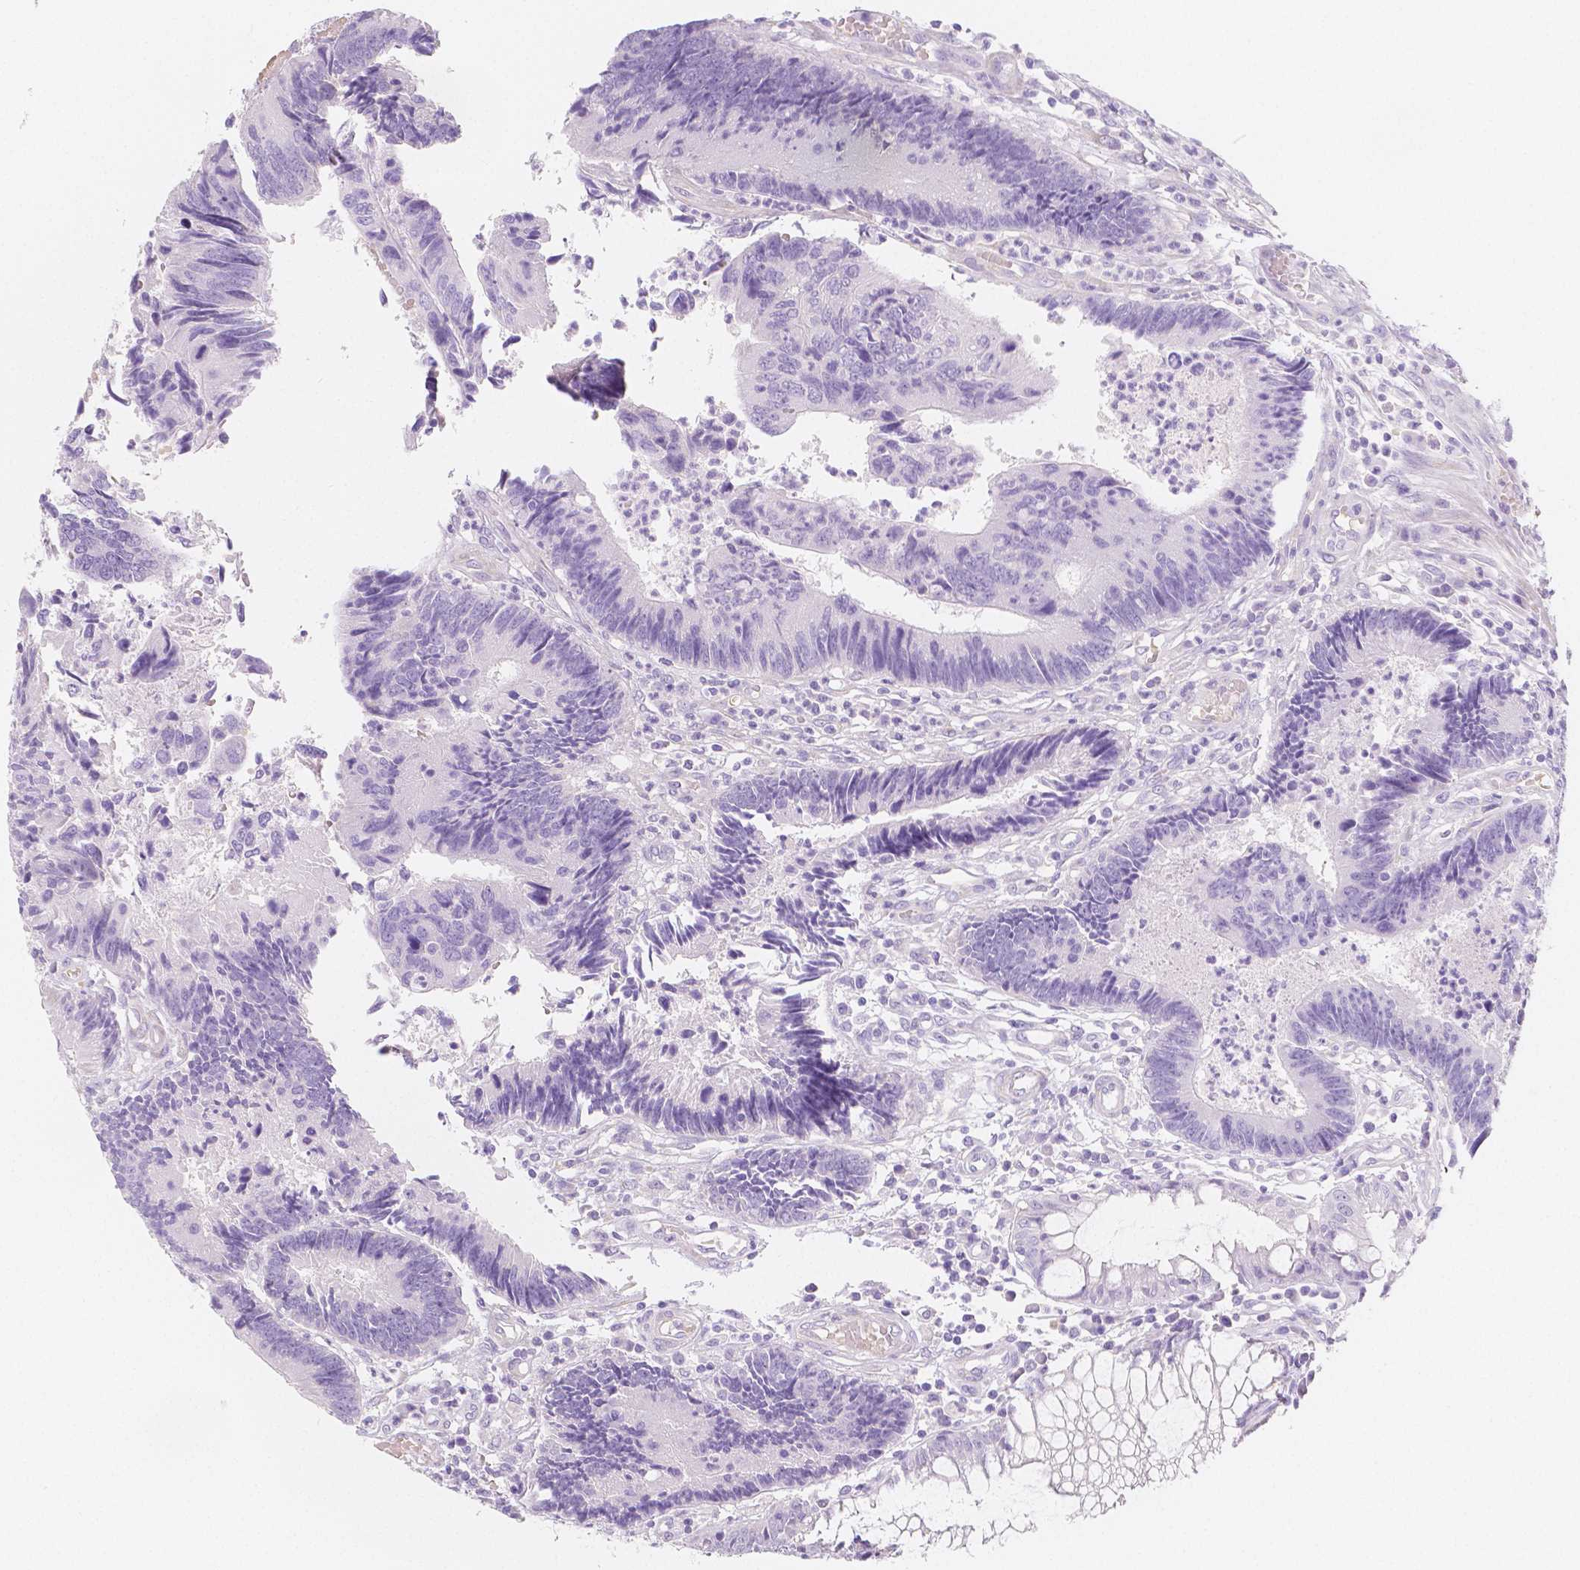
{"staining": {"intensity": "negative", "quantity": "none", "location": "none"}, "tissue": "colorectal cancer", "cell_type": "Tumor cells", "image_type": "cancer", "snomed": [{"axis": "morphology", "description": "Adenocarcinoma, NOS"}, {"axis": "topography", "description": "Colon"}], "caption": "DAB immunohistochemical staining of colorectal cancer shows no significant positivity in tumor cells.", "gene": "MAP1A", "patient": {"sex": "female", "age": 67}}